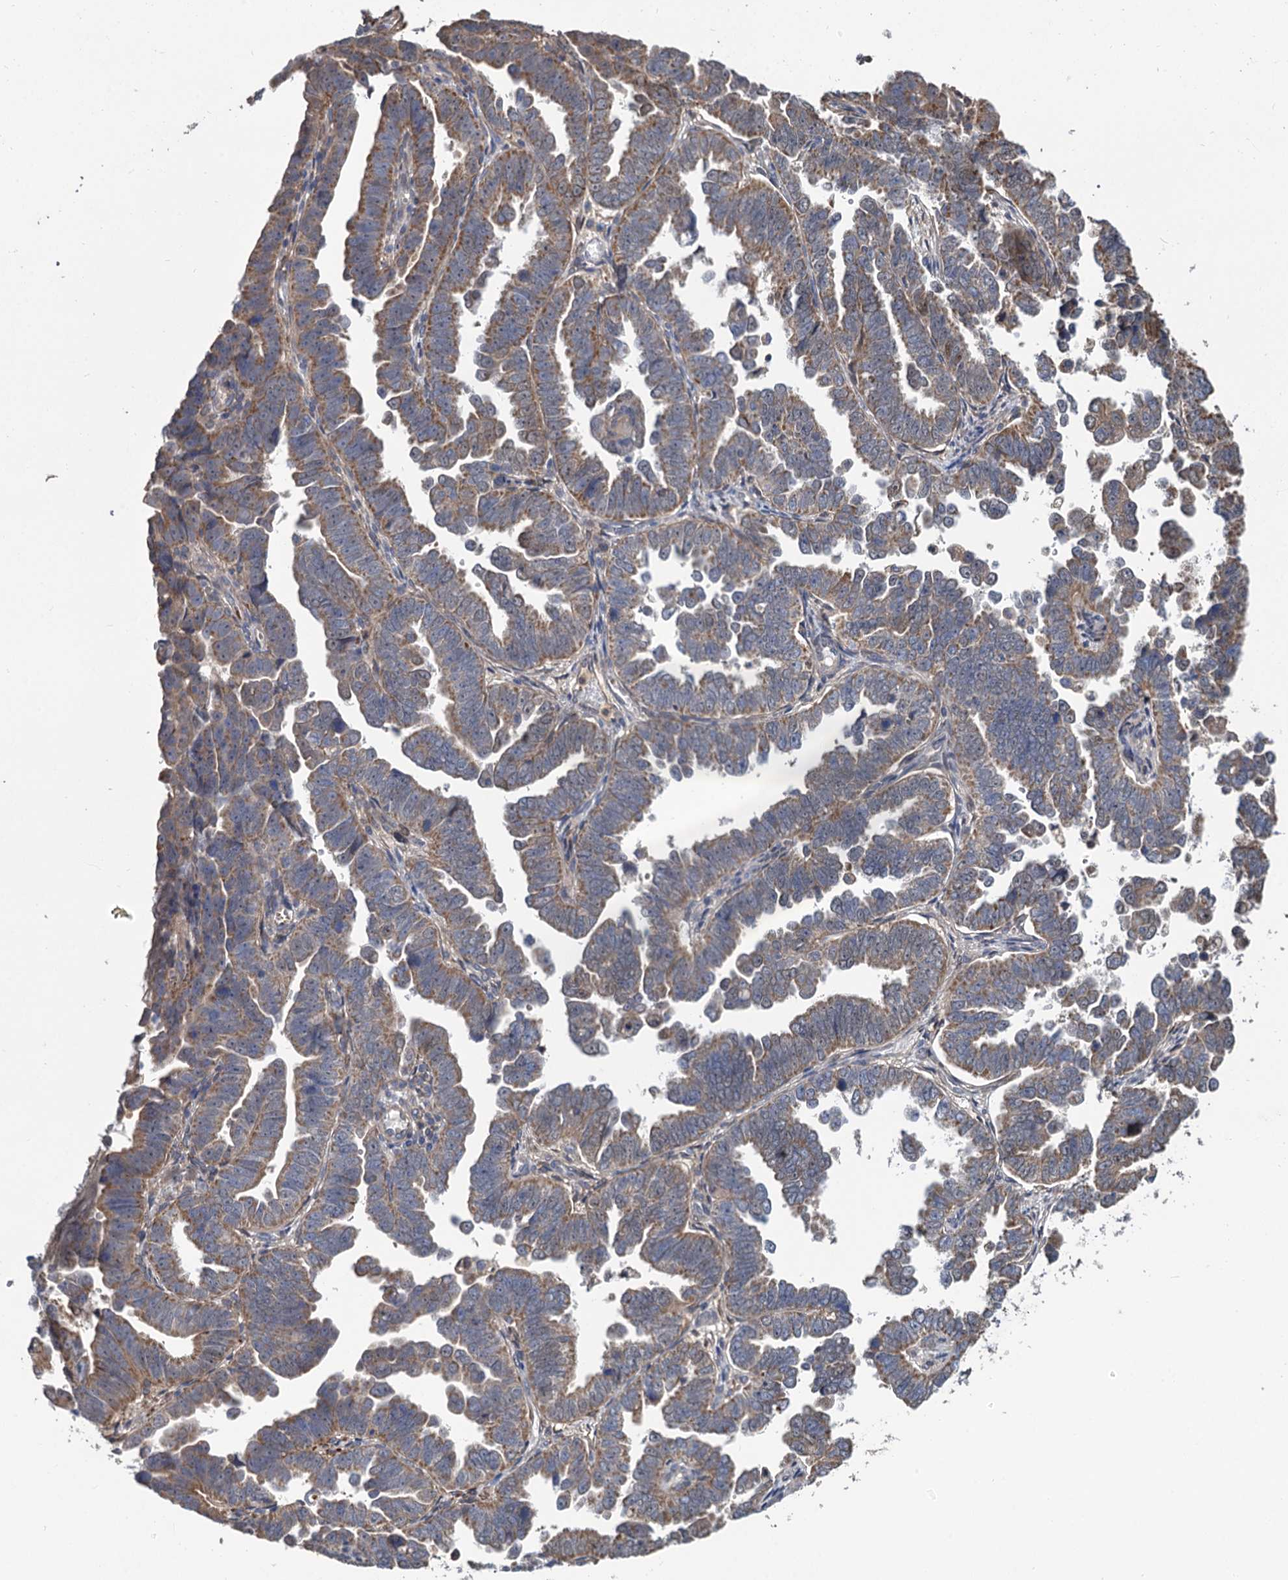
{"staining": {"intensity": "weak", "quantity": ">75%", "location": "cytoplasmic/membranous"}, "tissue": "endometrial cancer", "cell_type": "Tumor cells", "image_type": "cancer", "snomed": [{"axis": "morphology", "description": "Adenocarcinoma, NOS"}, {"axis": "topography", "description": "Endometrium"}], "caption": "Endometrial adenocarcinoma stained for a protein (brown) displays weak cytoplasmic/membranous positive expression in about >75% of tumor cells.", "gene": "ALKBH7", "patient": {"sex": "female", "age": 75}}